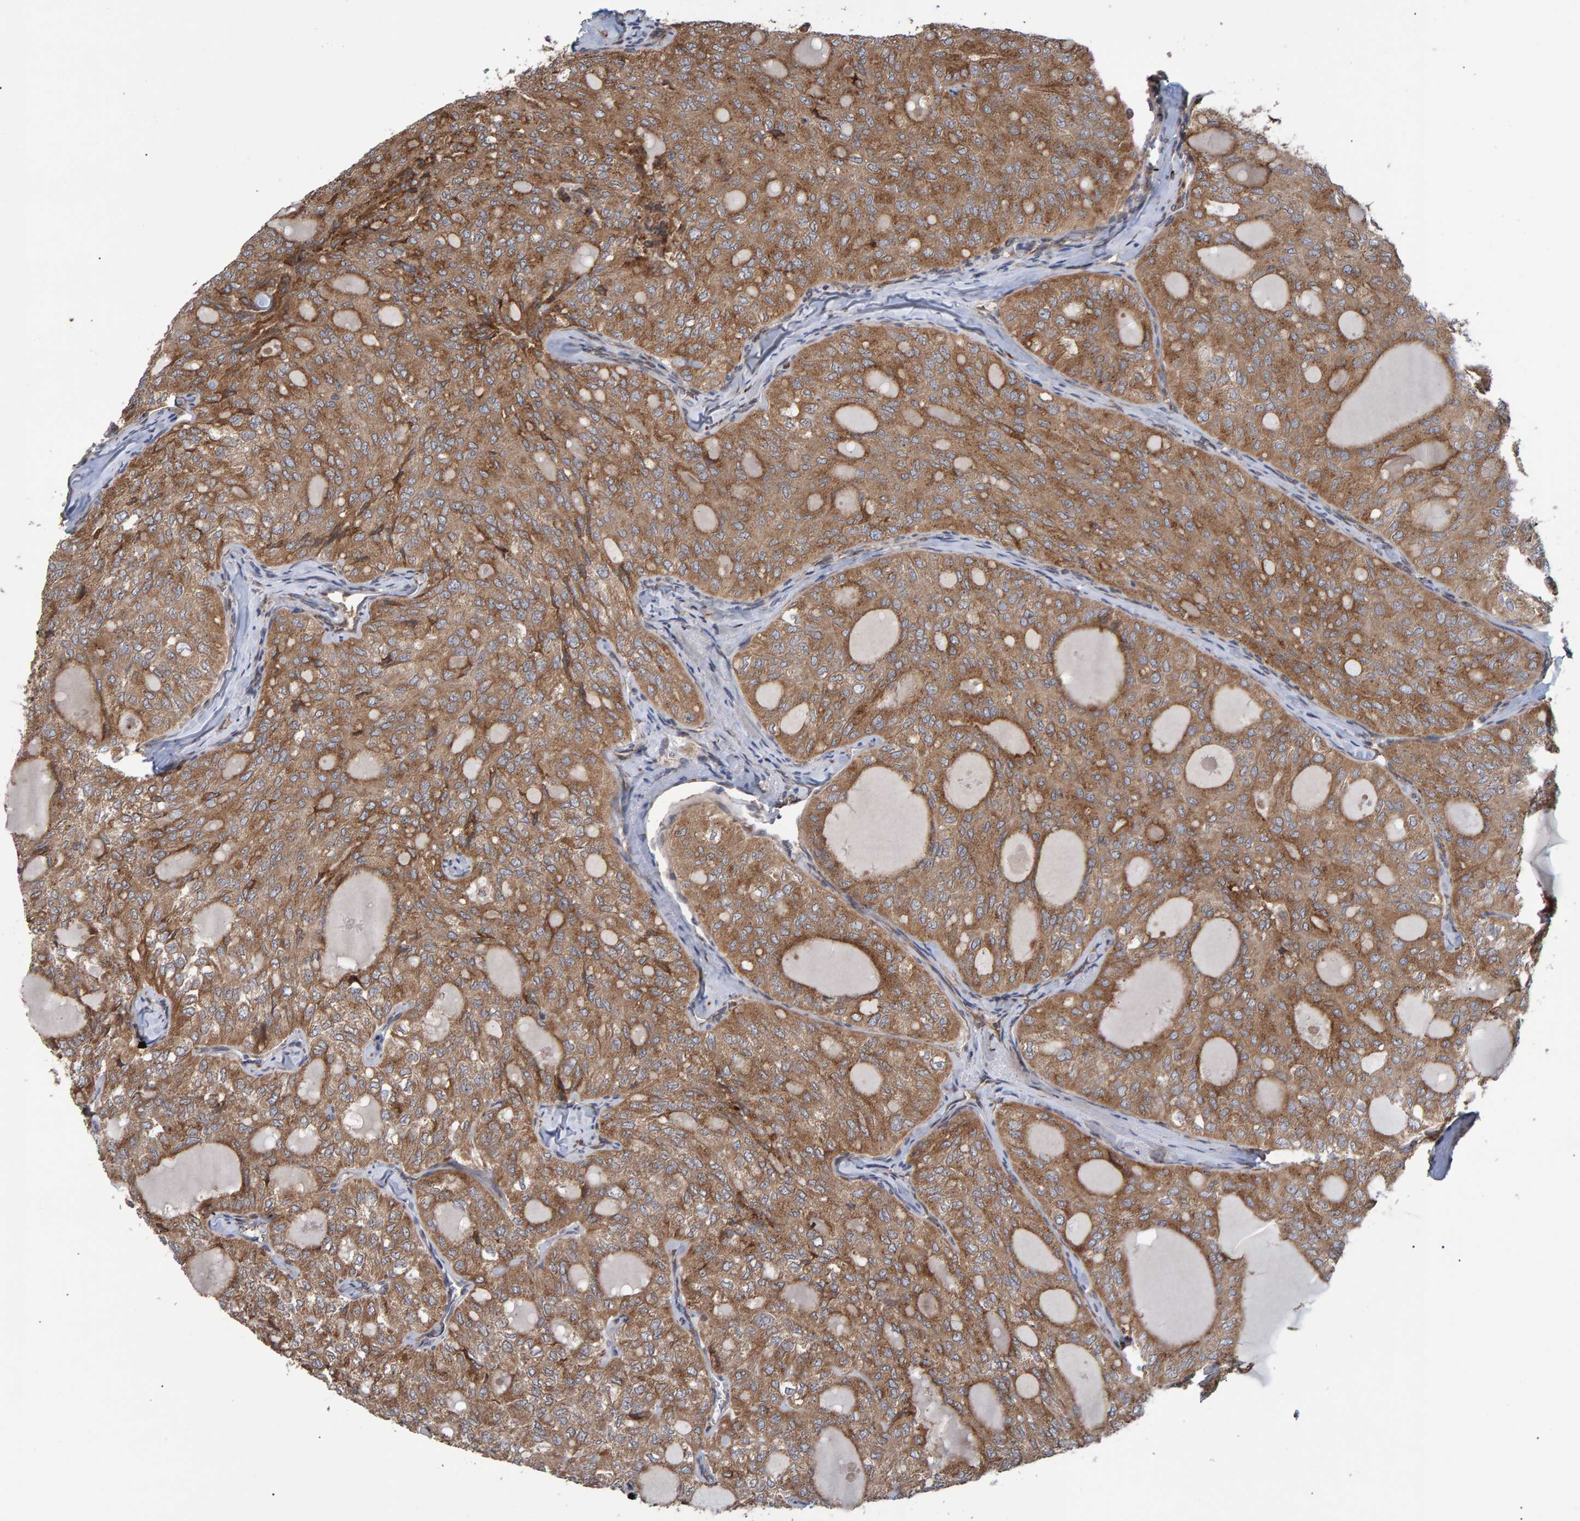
{"staining": {"intensity": "moderate", "quantity": ">75%", "location": "cytoplasmic/membranous"}, "tissue": "thyroid cancer", "cell_type": "Tumor cells", "image_type": "cancer", "snomed": [{"axis": "morphology", "description": "Follicular adenoma carcinoma, NOS"}, {"axis": "topography", "description": "Thyroid gland"}], "caption": "IHC micrograph of human follicular adenoma carcinoma (thyroid) stained for a protein (brown), which reveals medium levels of moderate cytoplasmic/membranous positivity in about >75% of tumor cells.", "gene": "FAM117A", "patient": {"sex": "male", "age": 75}}